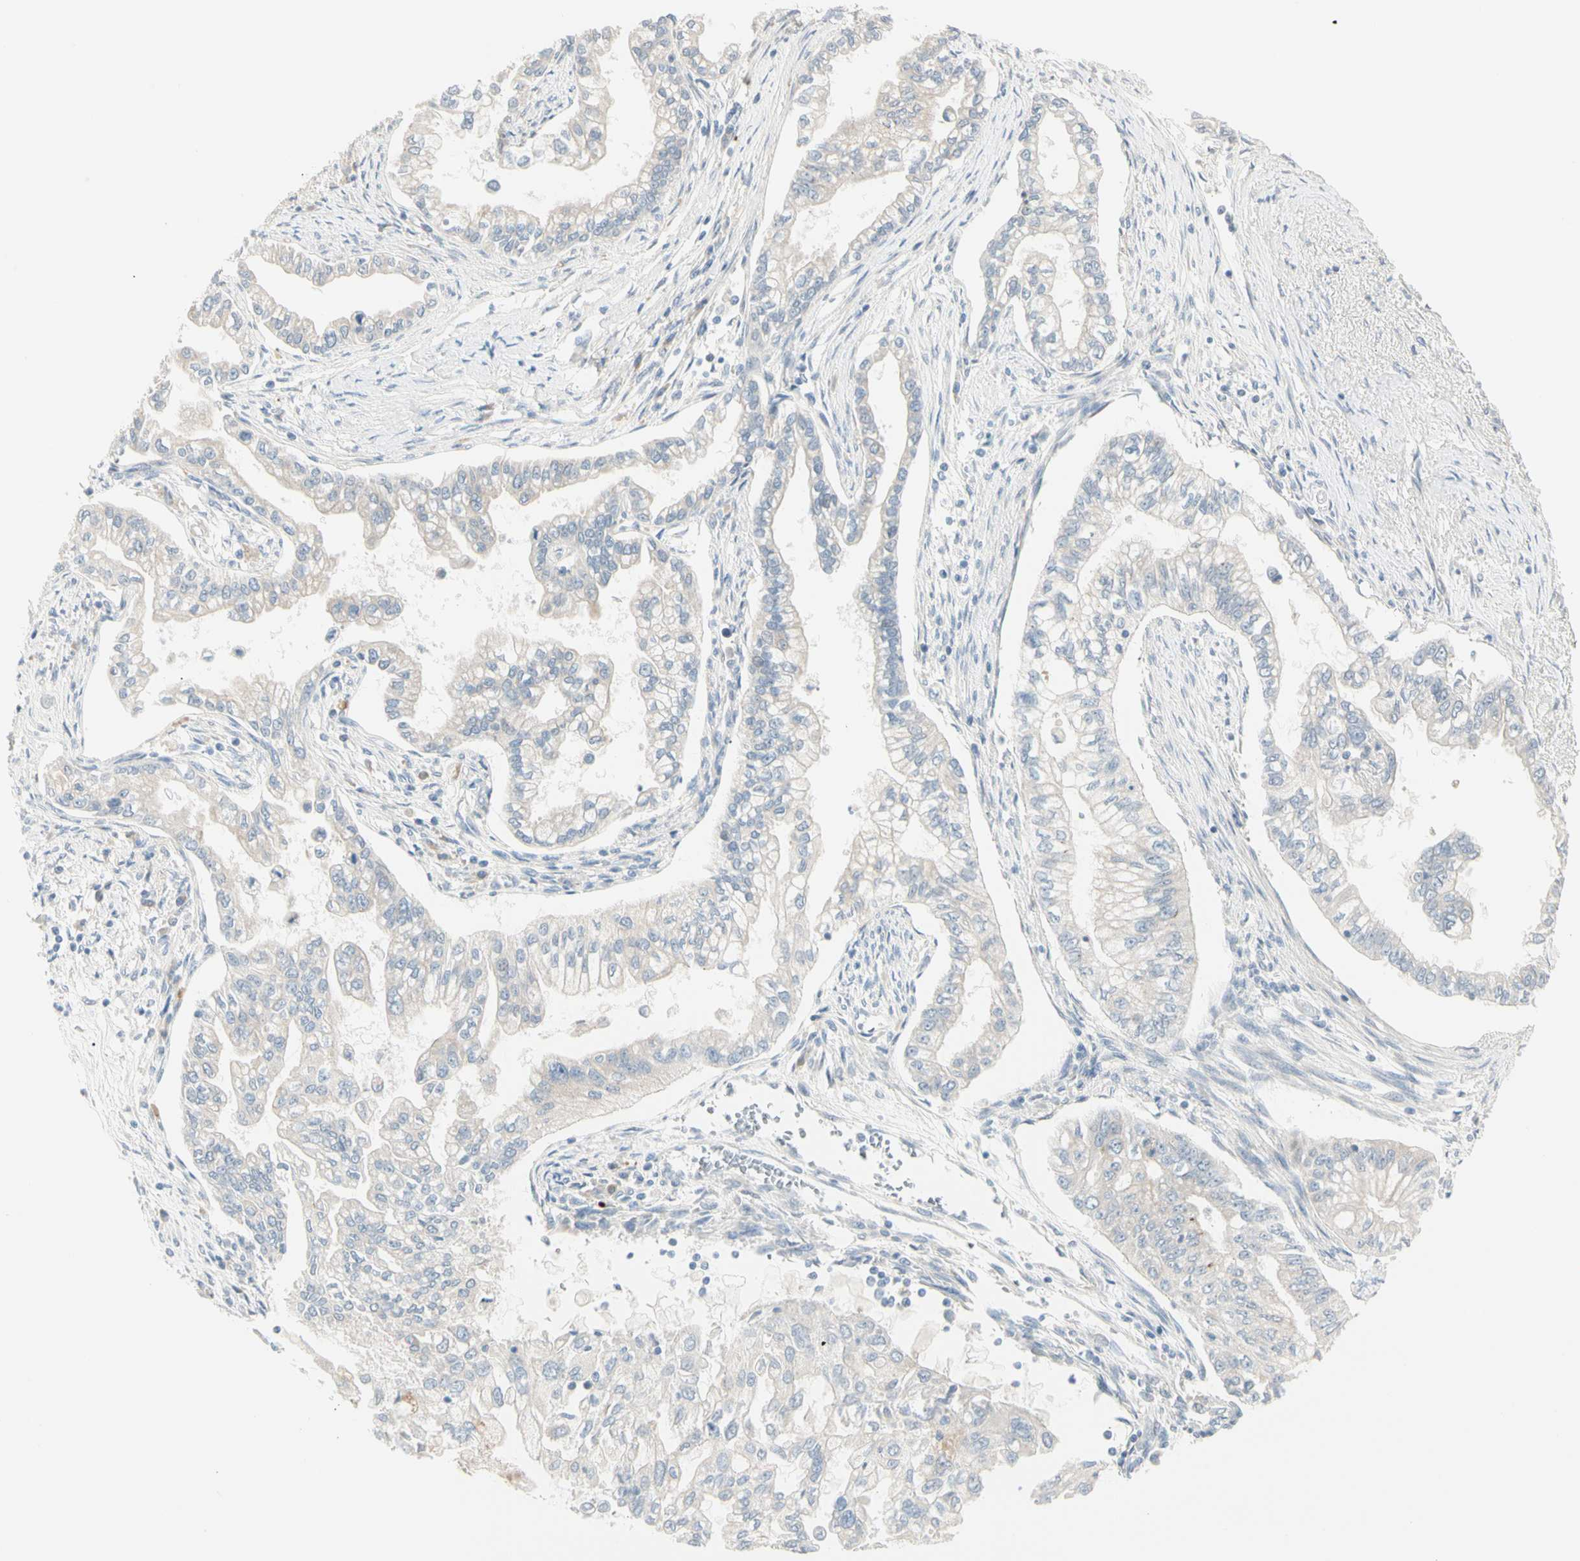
{"staining": {"intensity": "negative", "quantity": "none", "location": "none"}, "tissue": "pancreatic cancer", "cell_type": "Tumor cells", "image_type": "cancer", "snomed": [{"axis": "morphology", "description": "Normal tissue, NOS"}, {"axis": "topography", "description": "Pancreas"}], "caption": "Human pancreatic cancer stained for a protein using IHC demonstrates no staining in tumor cells.", "gene": "ALDH18A1", "patient": {"sex": "male", "age": 42}}